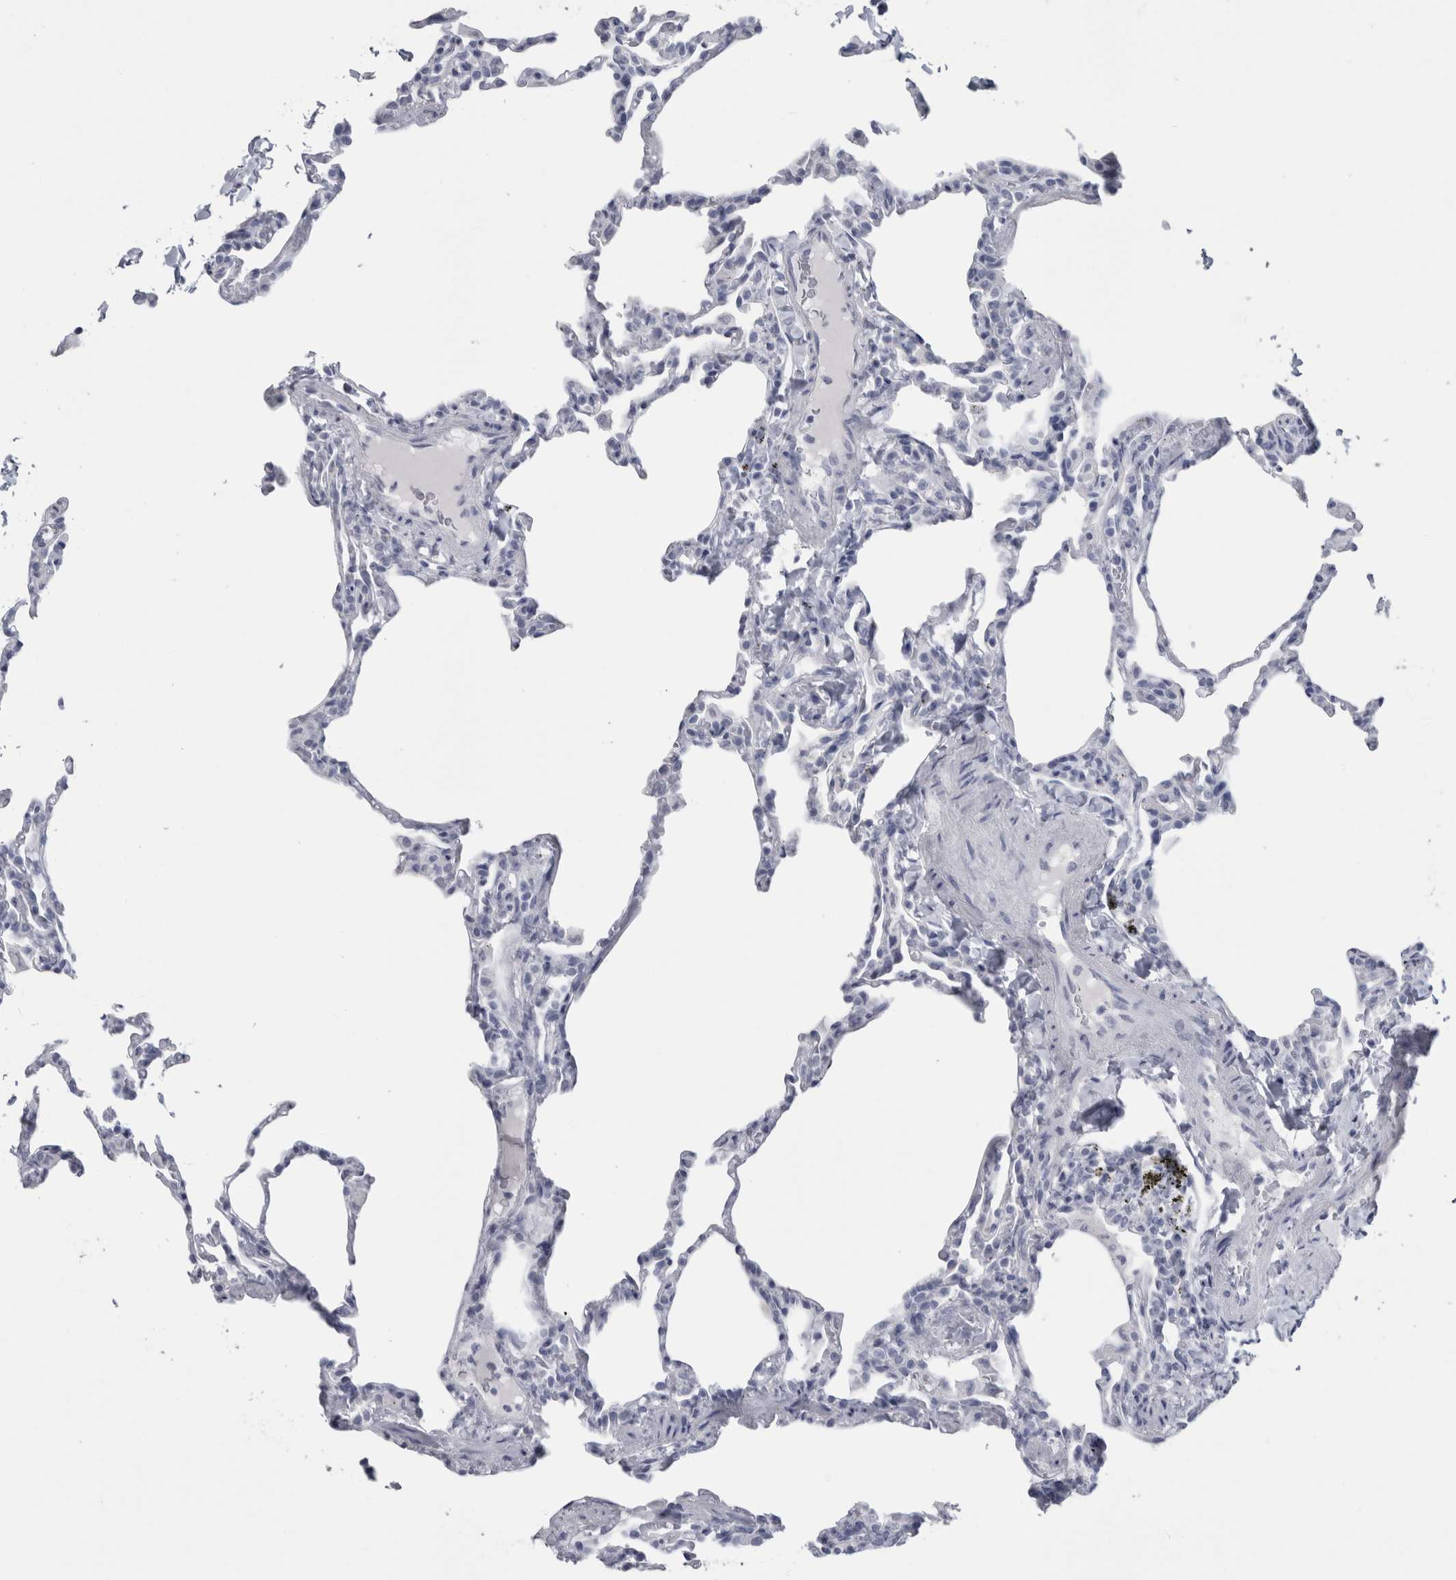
{"staining": {"intensity": "negative", "quantity": "none", "location": "none"}, "tissue": "lung", "cell_type": "Alveolar cells", "image_type": "normal", "snomed": [{"axis": "morphology", "description": "Normal tissue, NOS"}, {"axis": "topography", "description": "Lung"}], "caption": "High power microscopy histopathology image of an immunohistochemistry histopathology image of normal lung, revealing no significant expression in alveolar cells.", "gene": "PTH", "patient": {"sex": "male", "age": 20}}